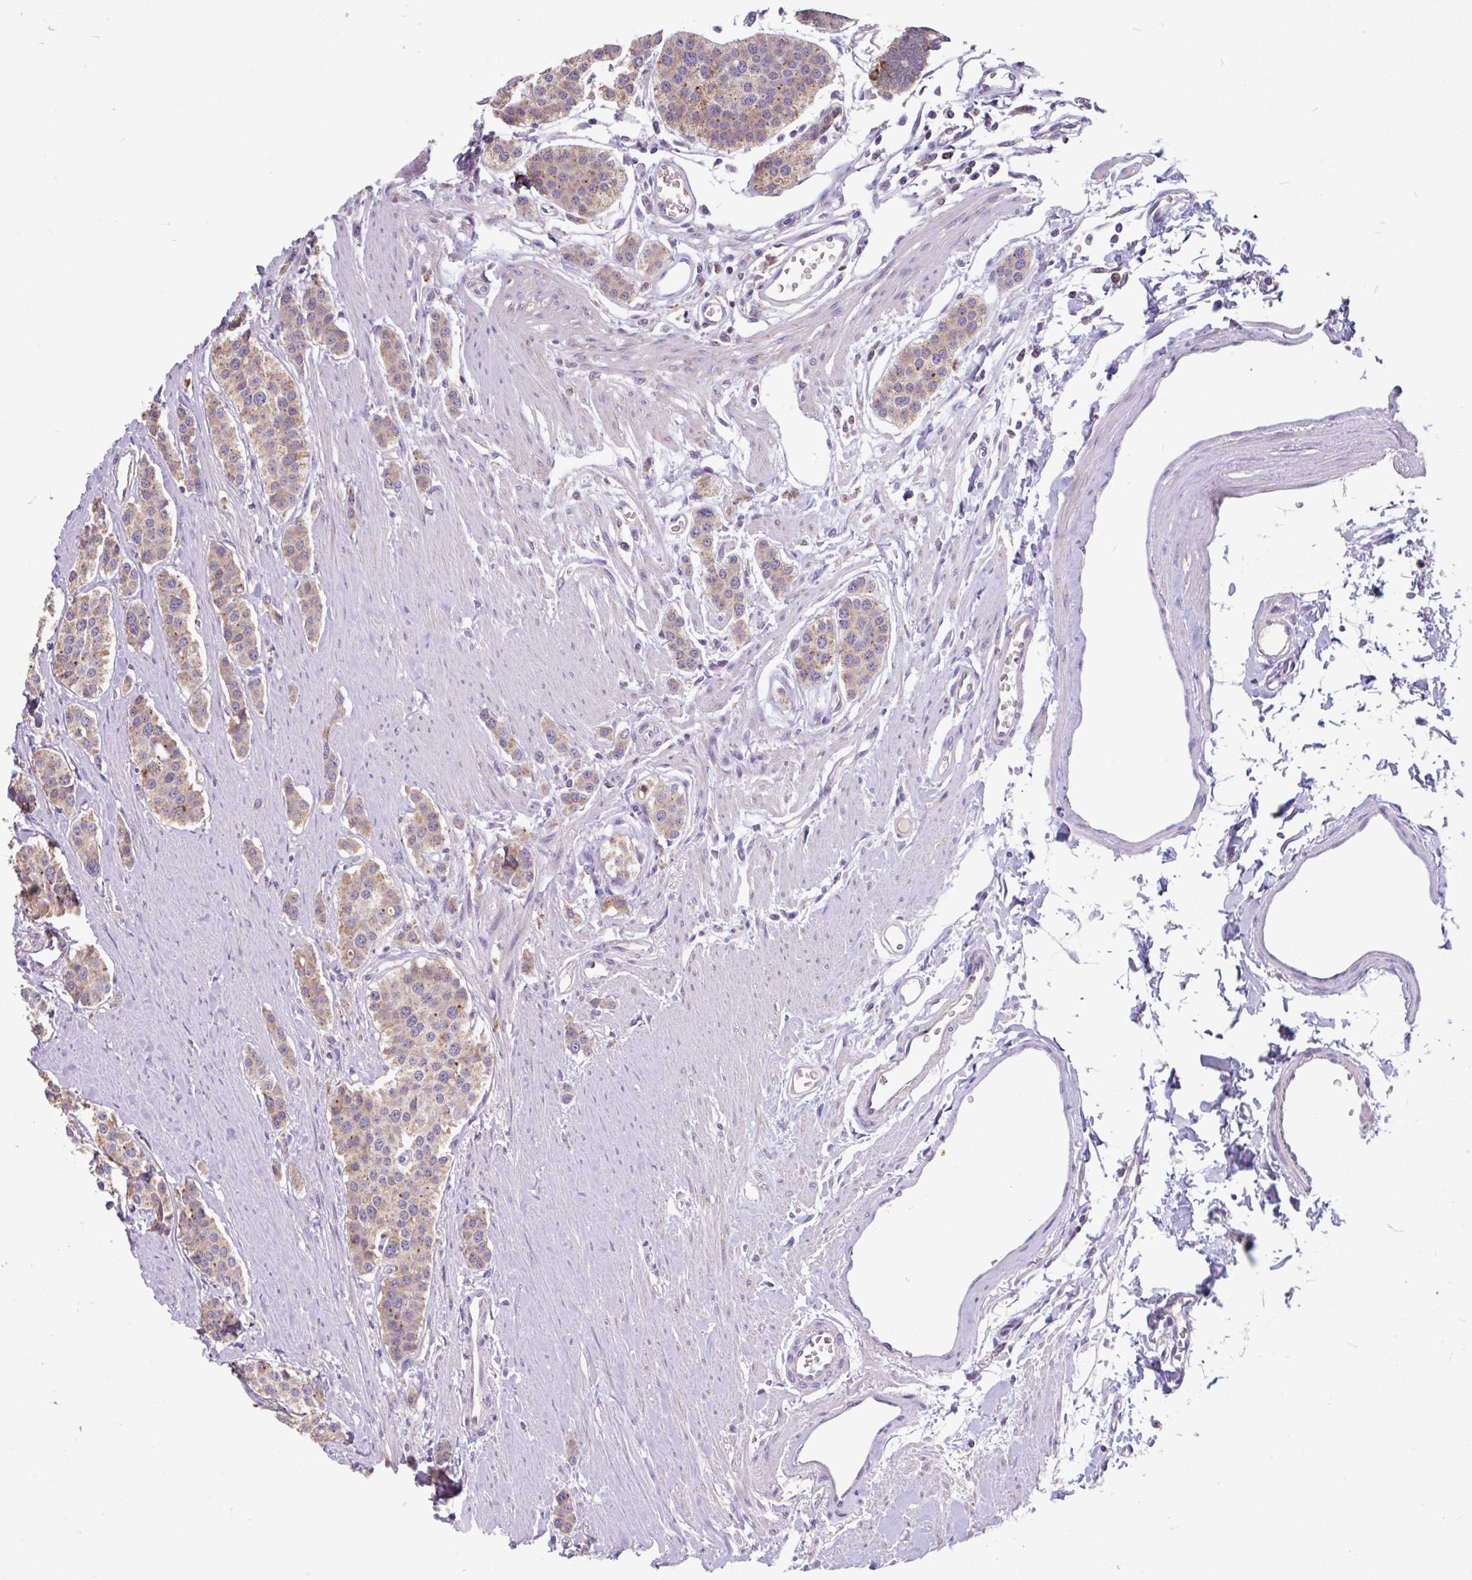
{"staining": {"intensity": "weak", "quantity": ">75%", "location": "cytoplasmic/membranous"}, "tissue": "carcinoid", "cell_type": "Tumor cells", "image_type": "cancer", "snomed": [{"axis": "morphology", "description": "Carcinoid, malignant, NOS"}, {"axis": "topography", "description": "Small intestine"}], "caption": "Immunohistochemistry (IHC) staining of carcinoid, which reveals low levels of weak cytoplasmic/membranous positivity in about >75% of tumor cells indicating weak cytoplasmic/membranous protein staining. The staining was performed using DAB (3,3'-diaminobenzidine) (brown) for protein detection and nuclei were counterstained in hematoxylin (blue).", "gene": "RALBP1", "patient": {"sex": "male", "age": 60}}